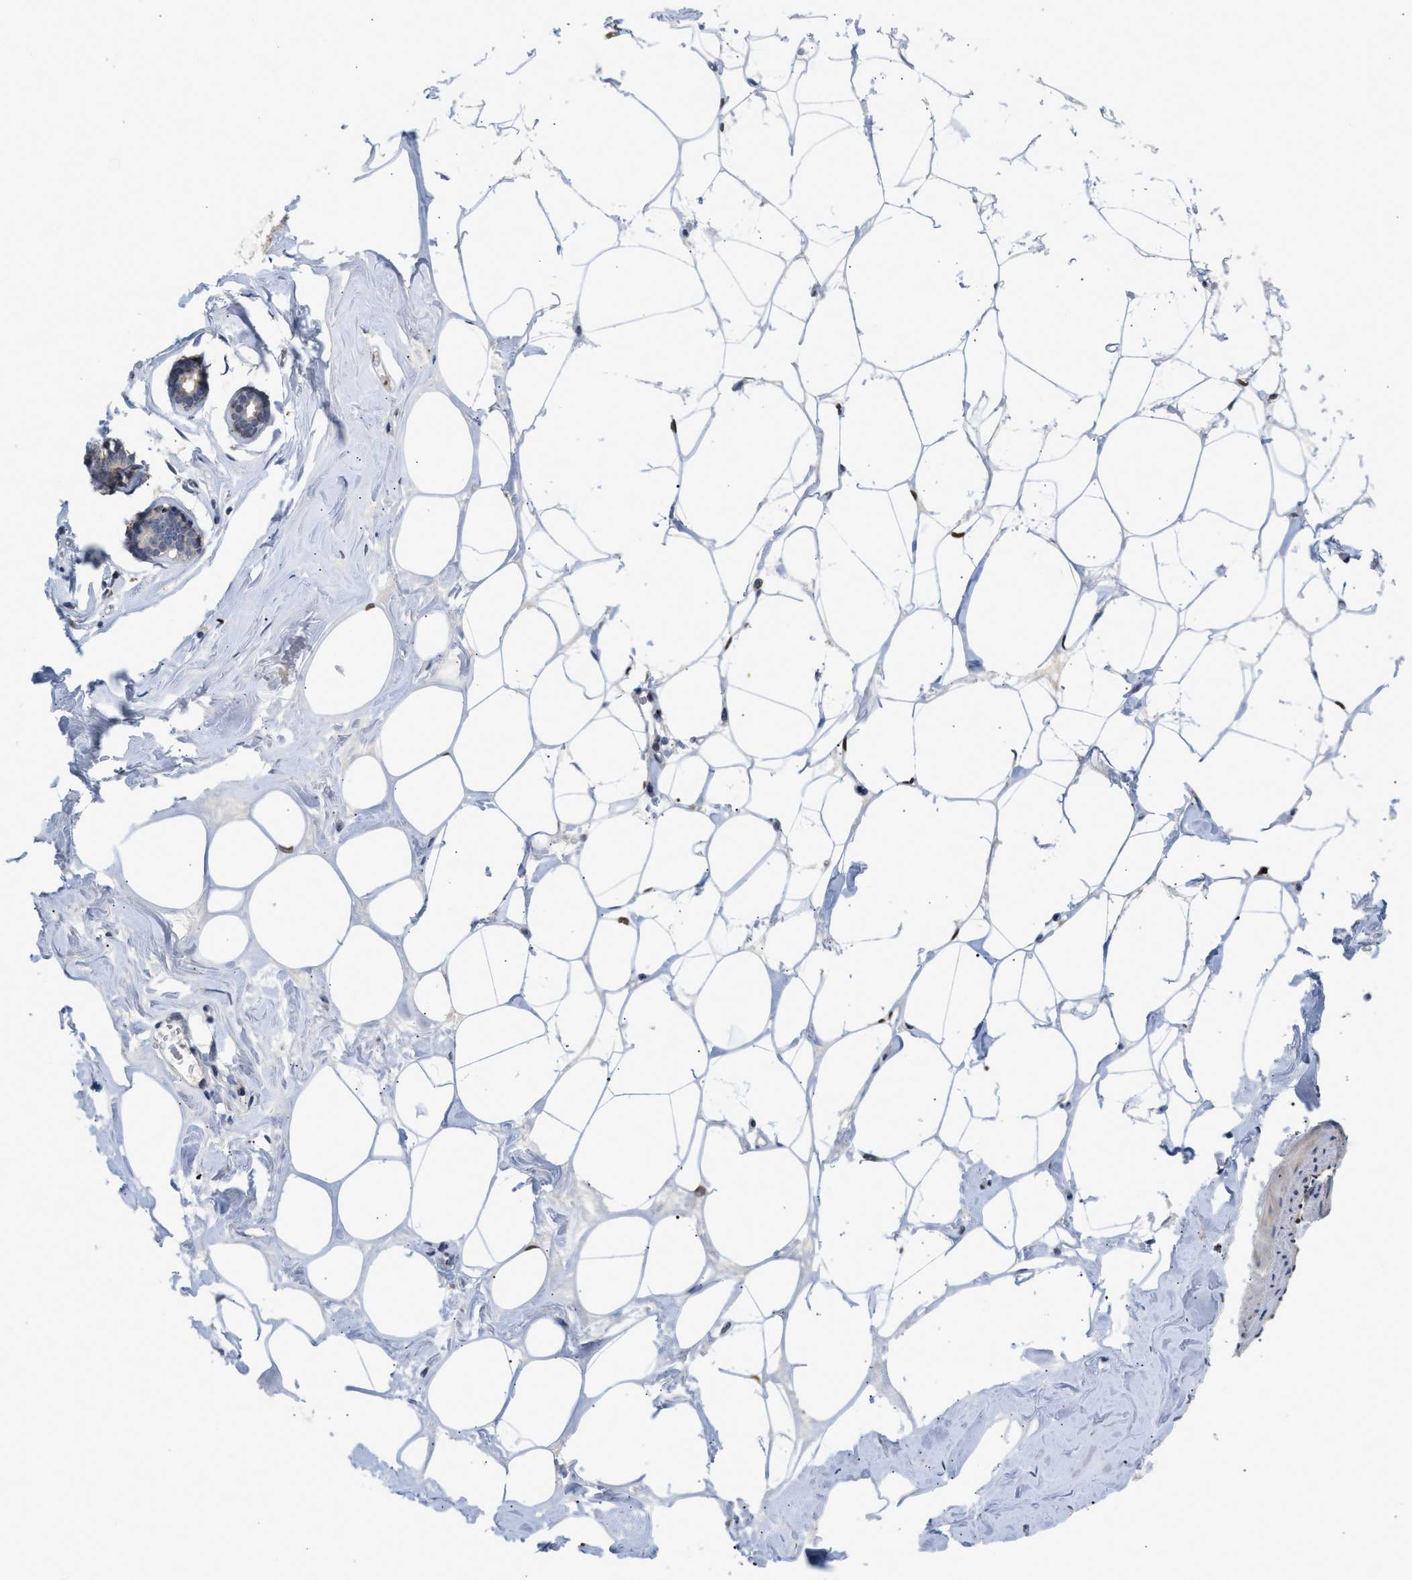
{"staining": {"intensity": "moderate", "quantity": "<25%", "location": "cytoplasmic/membranous"}, "tissue": "adipose tissue", "cell_type": "Adipocytes", "image_type": "normal", "snomed": [{"axis": "morphology", "description": "Normal tissue, NOS"}, {"axis": "morphology", "description": "Fibrosis, NOS"}, {"axis": "topography", "description": "Breast"}, {"axis": "topography", "description": "Adipose tissue"}], "caption": "This histopathology image displays immunohistochemistry staining of benign adipose tissue, with low moderate cytoplasmic/membranous expression in approximately <25% of adipocytes.", "gene": "PPM1L", "patient": {"sex": "female", "age": 39}}